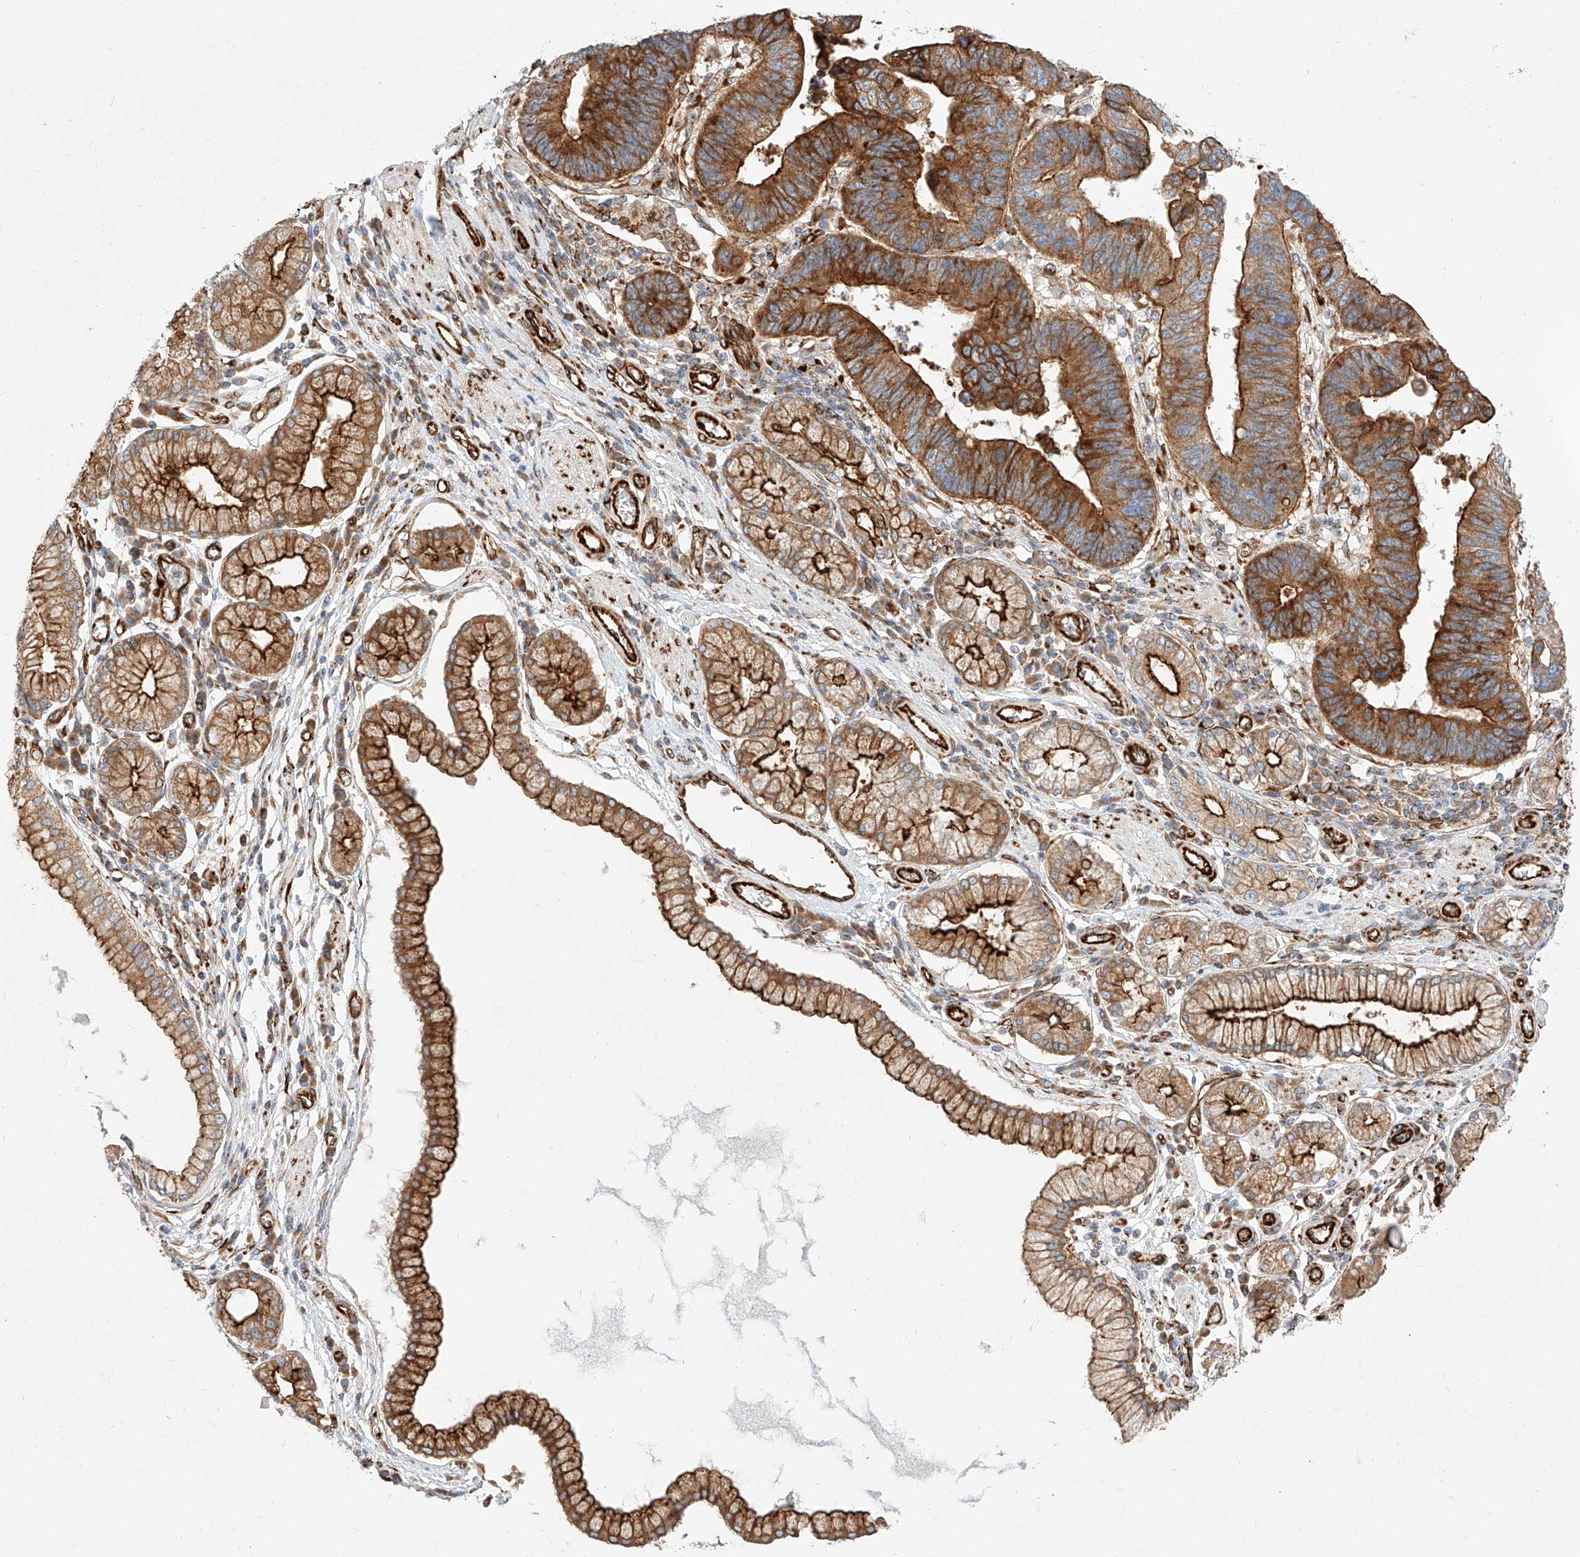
{"staining": {"intensity": "strong", "quantity": ">75%", "location": "cytoplasmic/membranous"}, "tissue": "stomach cancer", "cell_type": "Tumor cells", "image_type": "cancer", "snomed": [{"axis": "morphology", "description": "Adenocarcinoma, NOS"}, {"axis": "topography", "description": "Stomach"}], "caption": "Protein staining reveals strong cytoplasmic/membranous positivity in approximately >75% of tumor cells in stomach cancer.", "gene": "CSGALNACT2", "patient": {"sex": "male", "age": 59}}